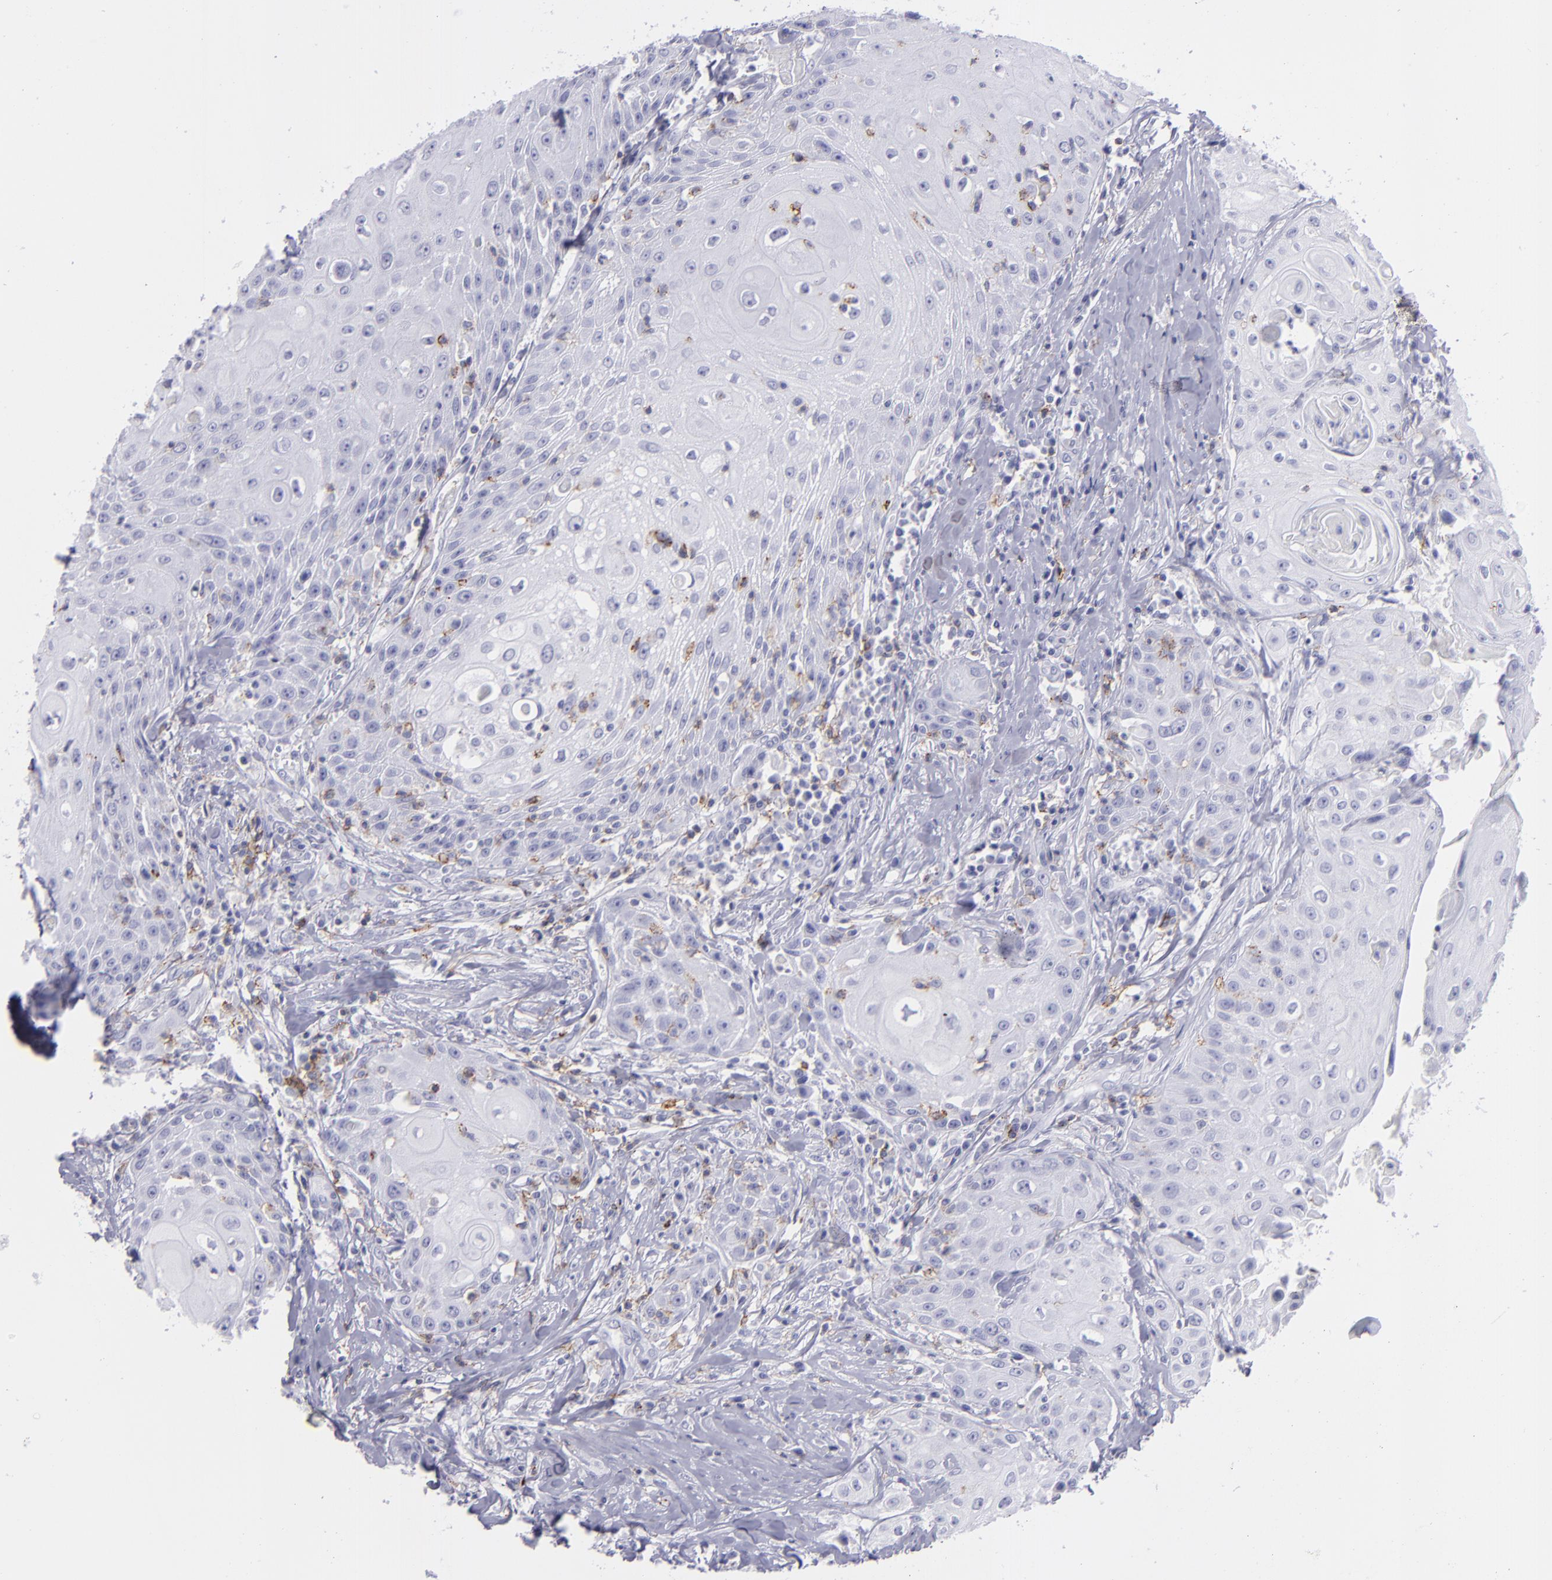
{"staining": {"intensity": "negative", "quantity": "none", "location": "none"}, "tissue": "head and neck cancer", "cell_type": "Tumor cells", "image_type": "cancer", "snomed": [{"axis": "morphology", "description": "Squamous cell carcinoma, NOS"}, {"axis": "topography", "description": "Oral tissue"}, {"axis": "topography", "description": "Head-Neck"}], "caption": "This photomicrograph is of head and neck squamous cell carcinoma stained with IHC to label a protein in brown with the nuclei are counter-stained blue. There is no expression in tumor cells.", "gene": "SELPLG", "patient": {"sex": "female", "age": 82}}